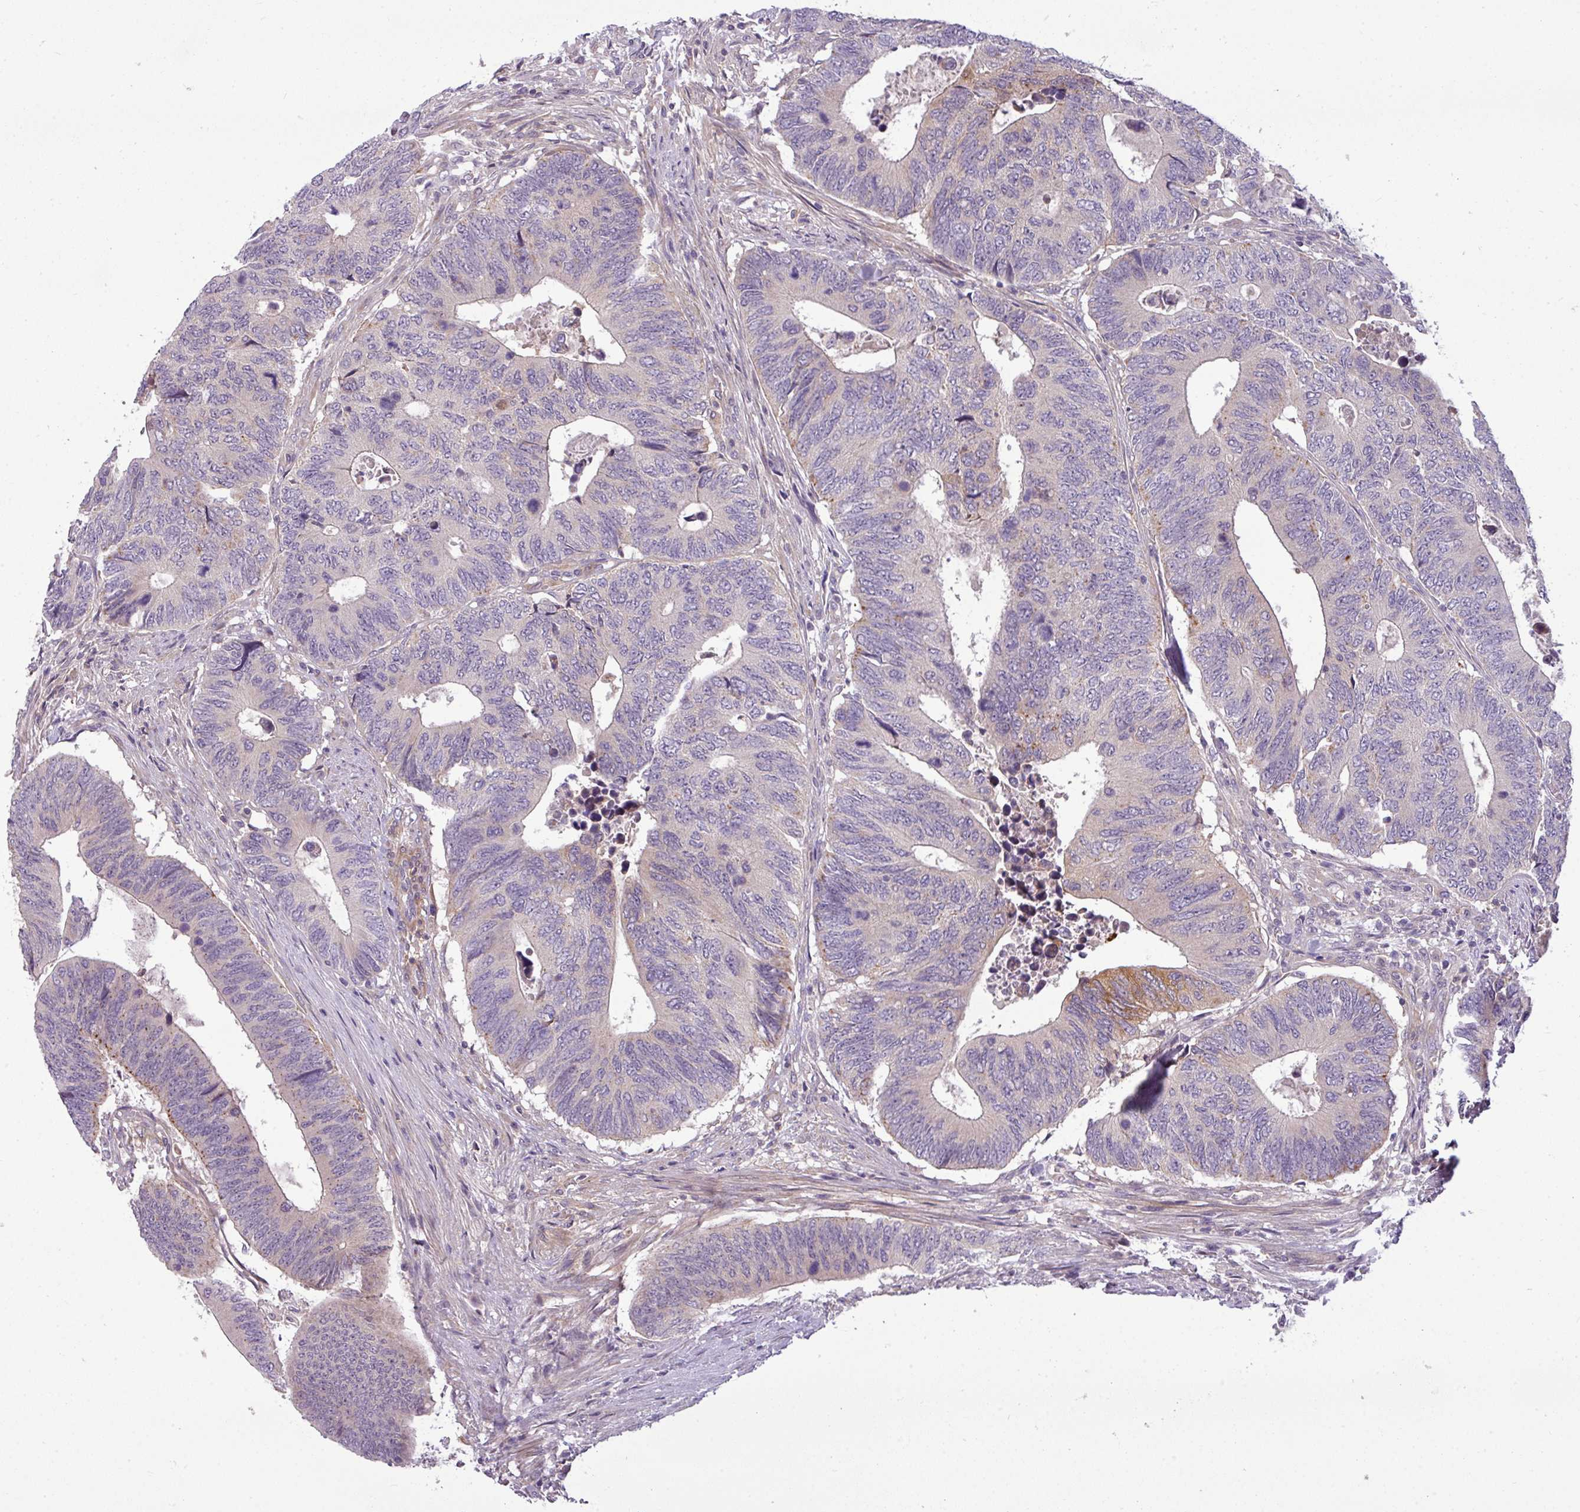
{"staining": {"intensity": "moderate", "quantity": "<25%", "location": "cytoplasmic/membranous"}, "tissue": "colorectal cancer", "cell_type": "Tumor cells", "image_type": "cancer", "snomed": [{"axis": "morphology", "description": "Adenocarcinoma, NOS"}, {"axis": "topography", "description": "Colon"}], "caption": "An immunohistochemistry (IHC) image of tumor tissue is shown. Protein staining in brown shows moderate cytoplasmic/membranous positivity in colorectal cancer within tumor cells.", "gene": "ZNF35", "patient": {"sex": "male", "age": 87}}